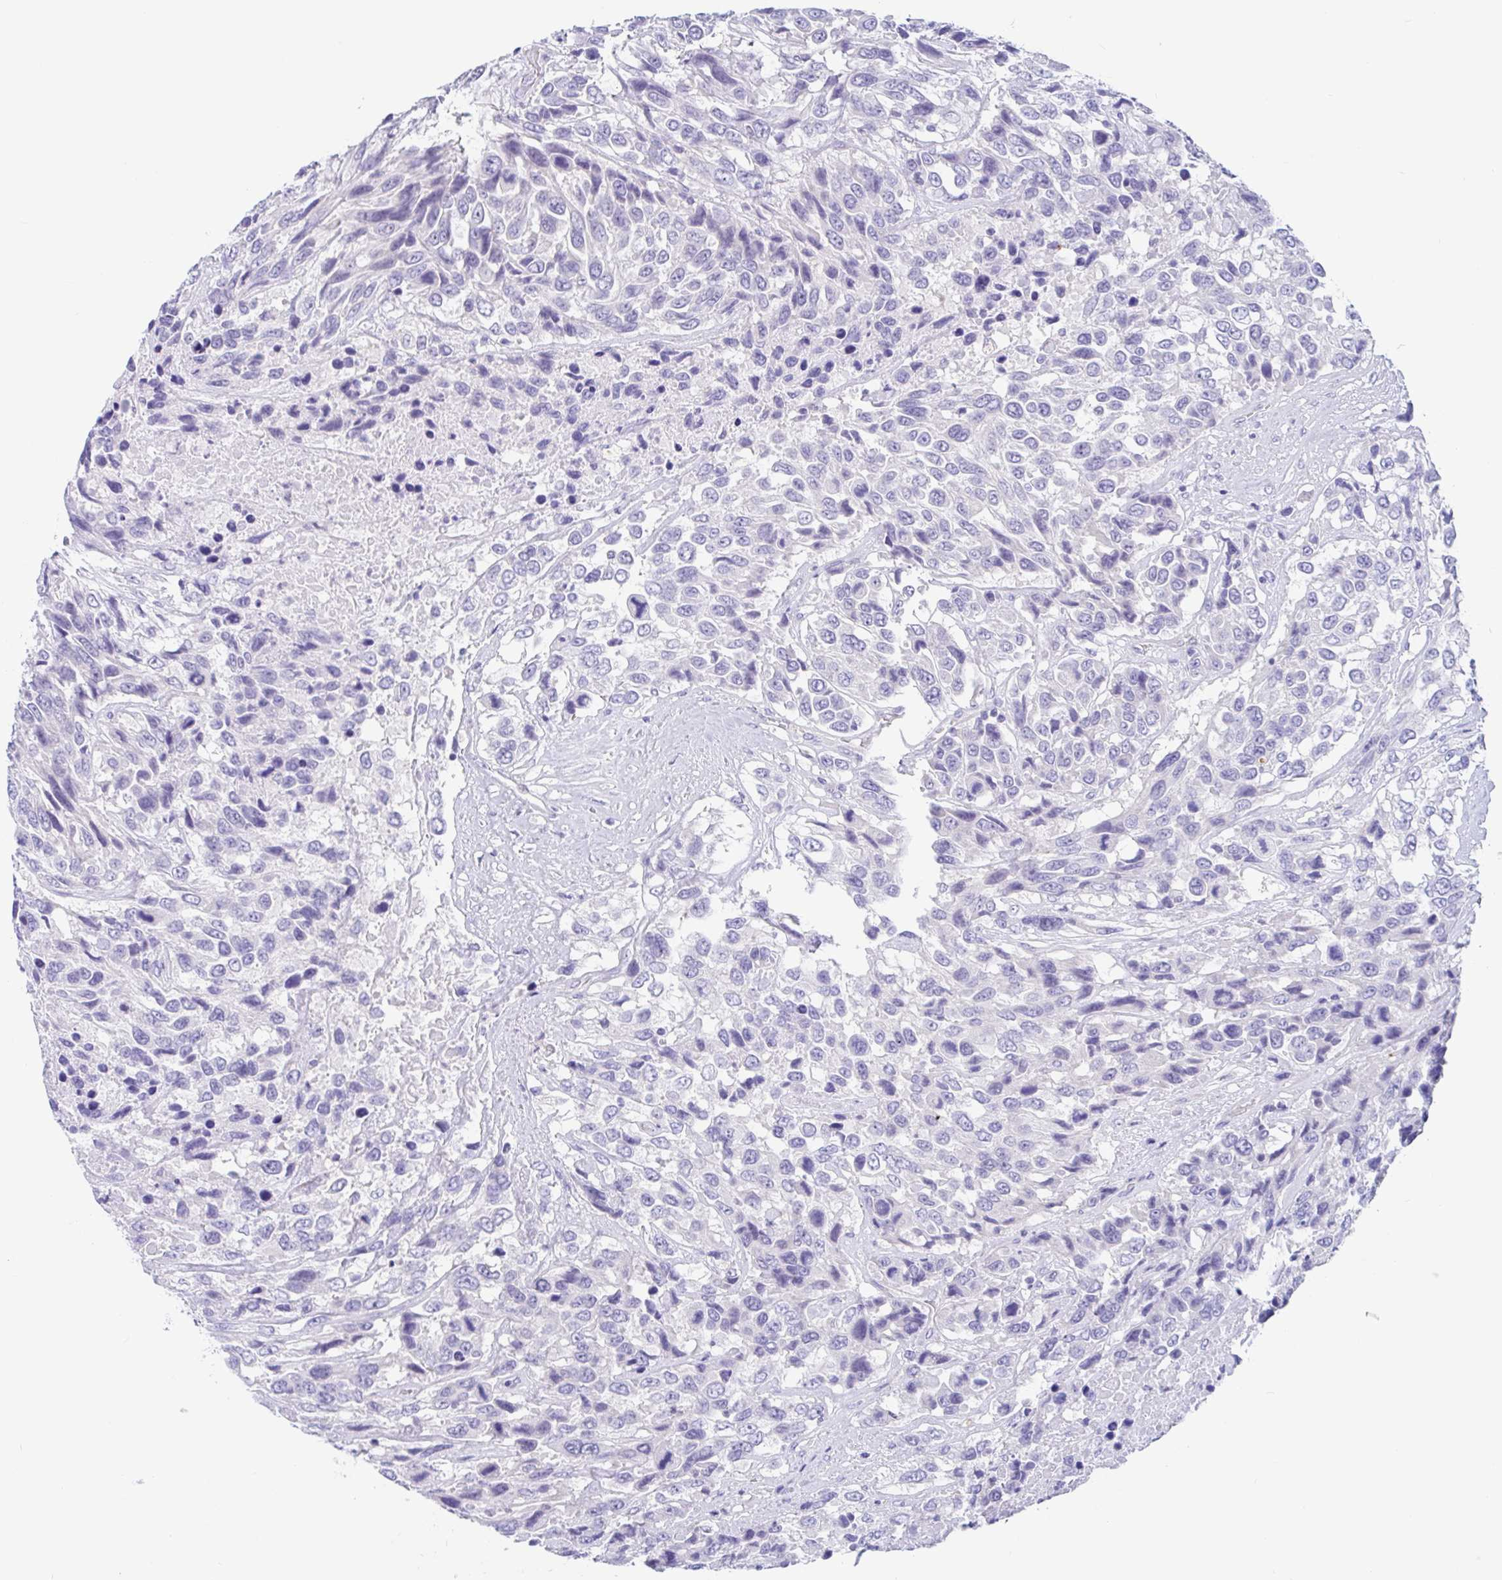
{"staining": {"intensity": "negative", "quantity": "none", "location": "none"}, "tissue": "urothelial cancer", "cell_type": "Tumor cells", "image_type": "cancer", "snomed": [{"axis": "morphology", "description": "Urothelial carcinoma, High grade"}, {"axis": "topography", "description": "Urinary bladder"}], "caption": "An image of urothelial carcinoma (high-grade) stained for a protein demonstrates no brown staining in tumor cells. (DAB (3,3'-diaminobenzidine) immunohistochemistry, high magnification).", "gene": "OR6N2", "patient": {"sex": "female", "age": 70}}